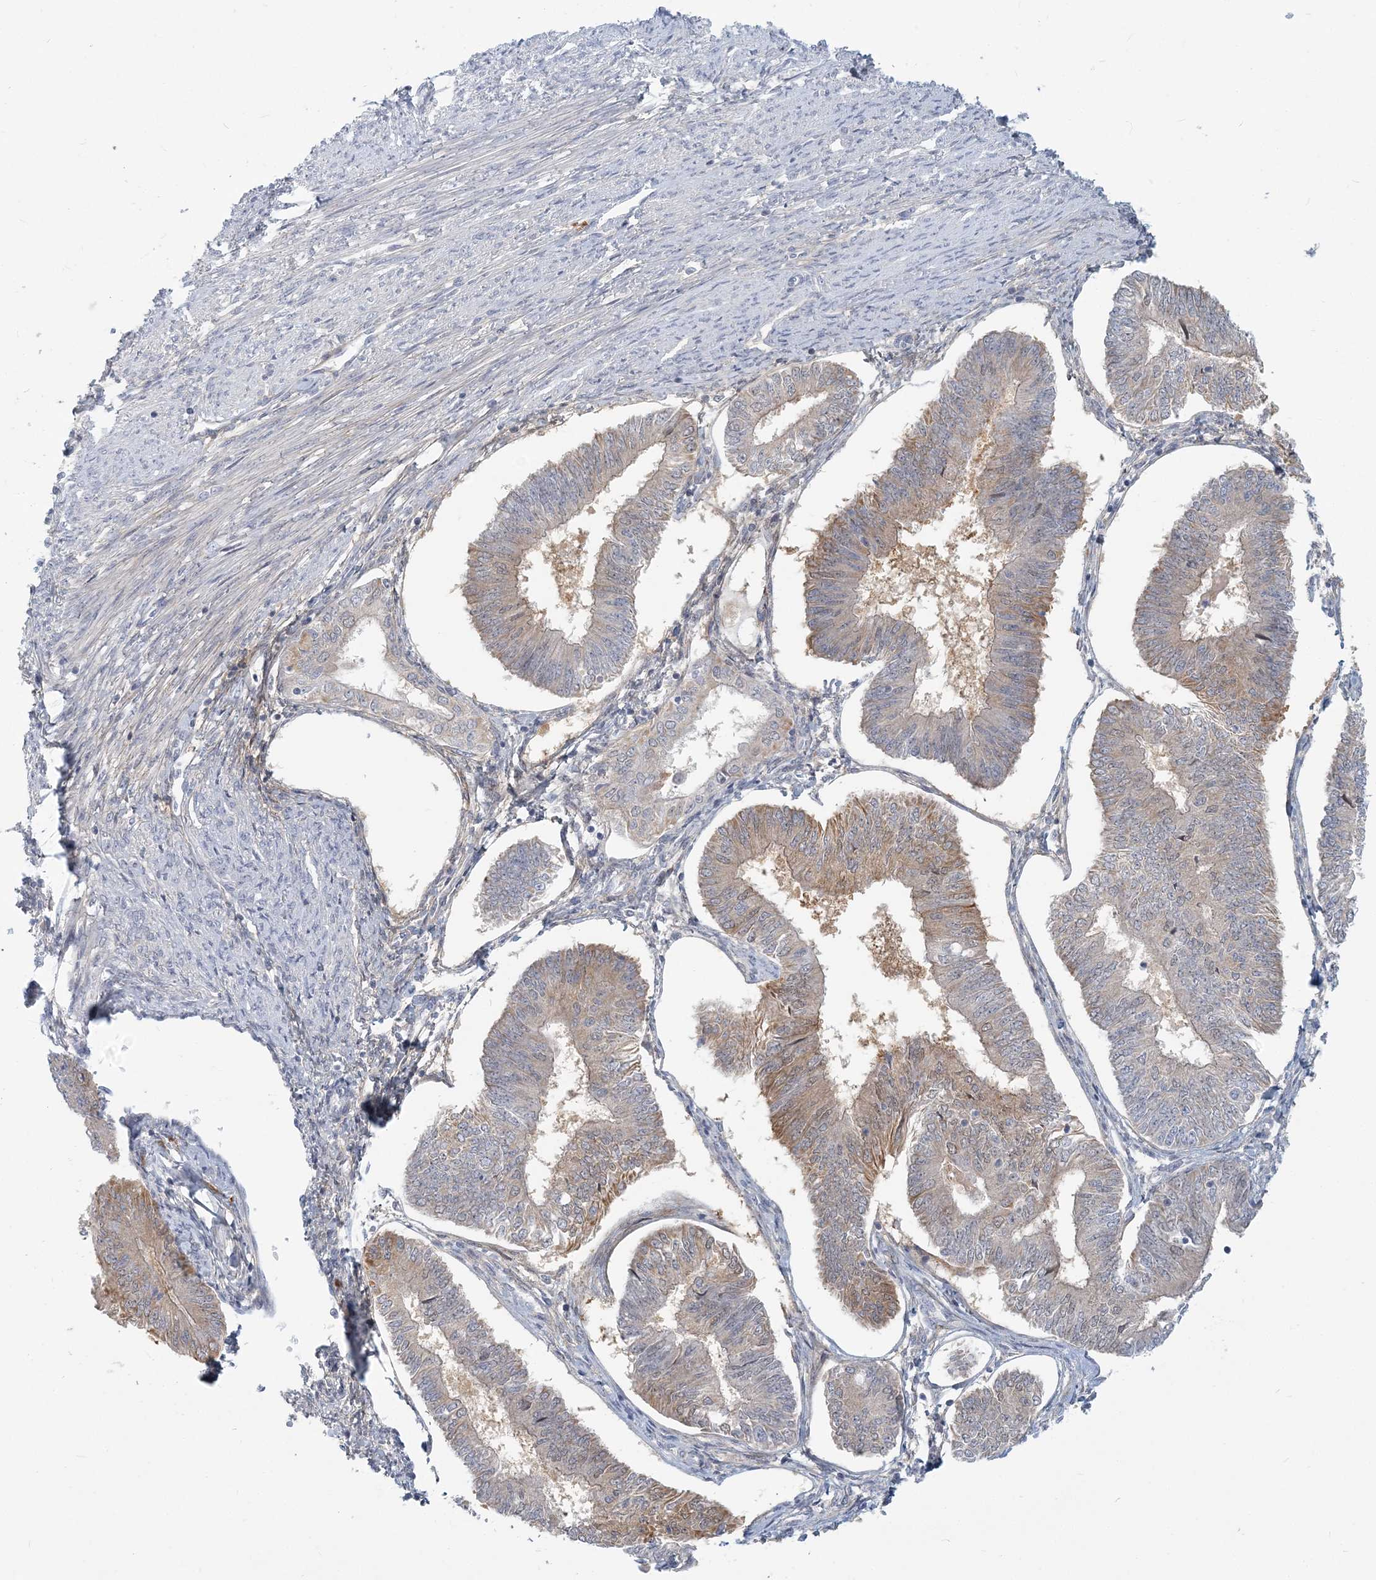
{"staining": {"intensity": "weak", "quantity": "<25%", "location": "cytoplasmic/membranous"}, "tissue": "endometrial cancer", "cell_type": "Tumor cells", "image_type": "cancer", "snomed": [{"axis": "morphology", "description": "Adenocarcinoma, NOS"}, {"axis": "topography", "description": "Endometrium"}], "caption": "Human endometrial cancer (adenocarcinoma) stained for a protein using IHC displays no positivity in tumor cells.", "gene": "GMPPA", "patient": {"sex": "female", "age": 58}}